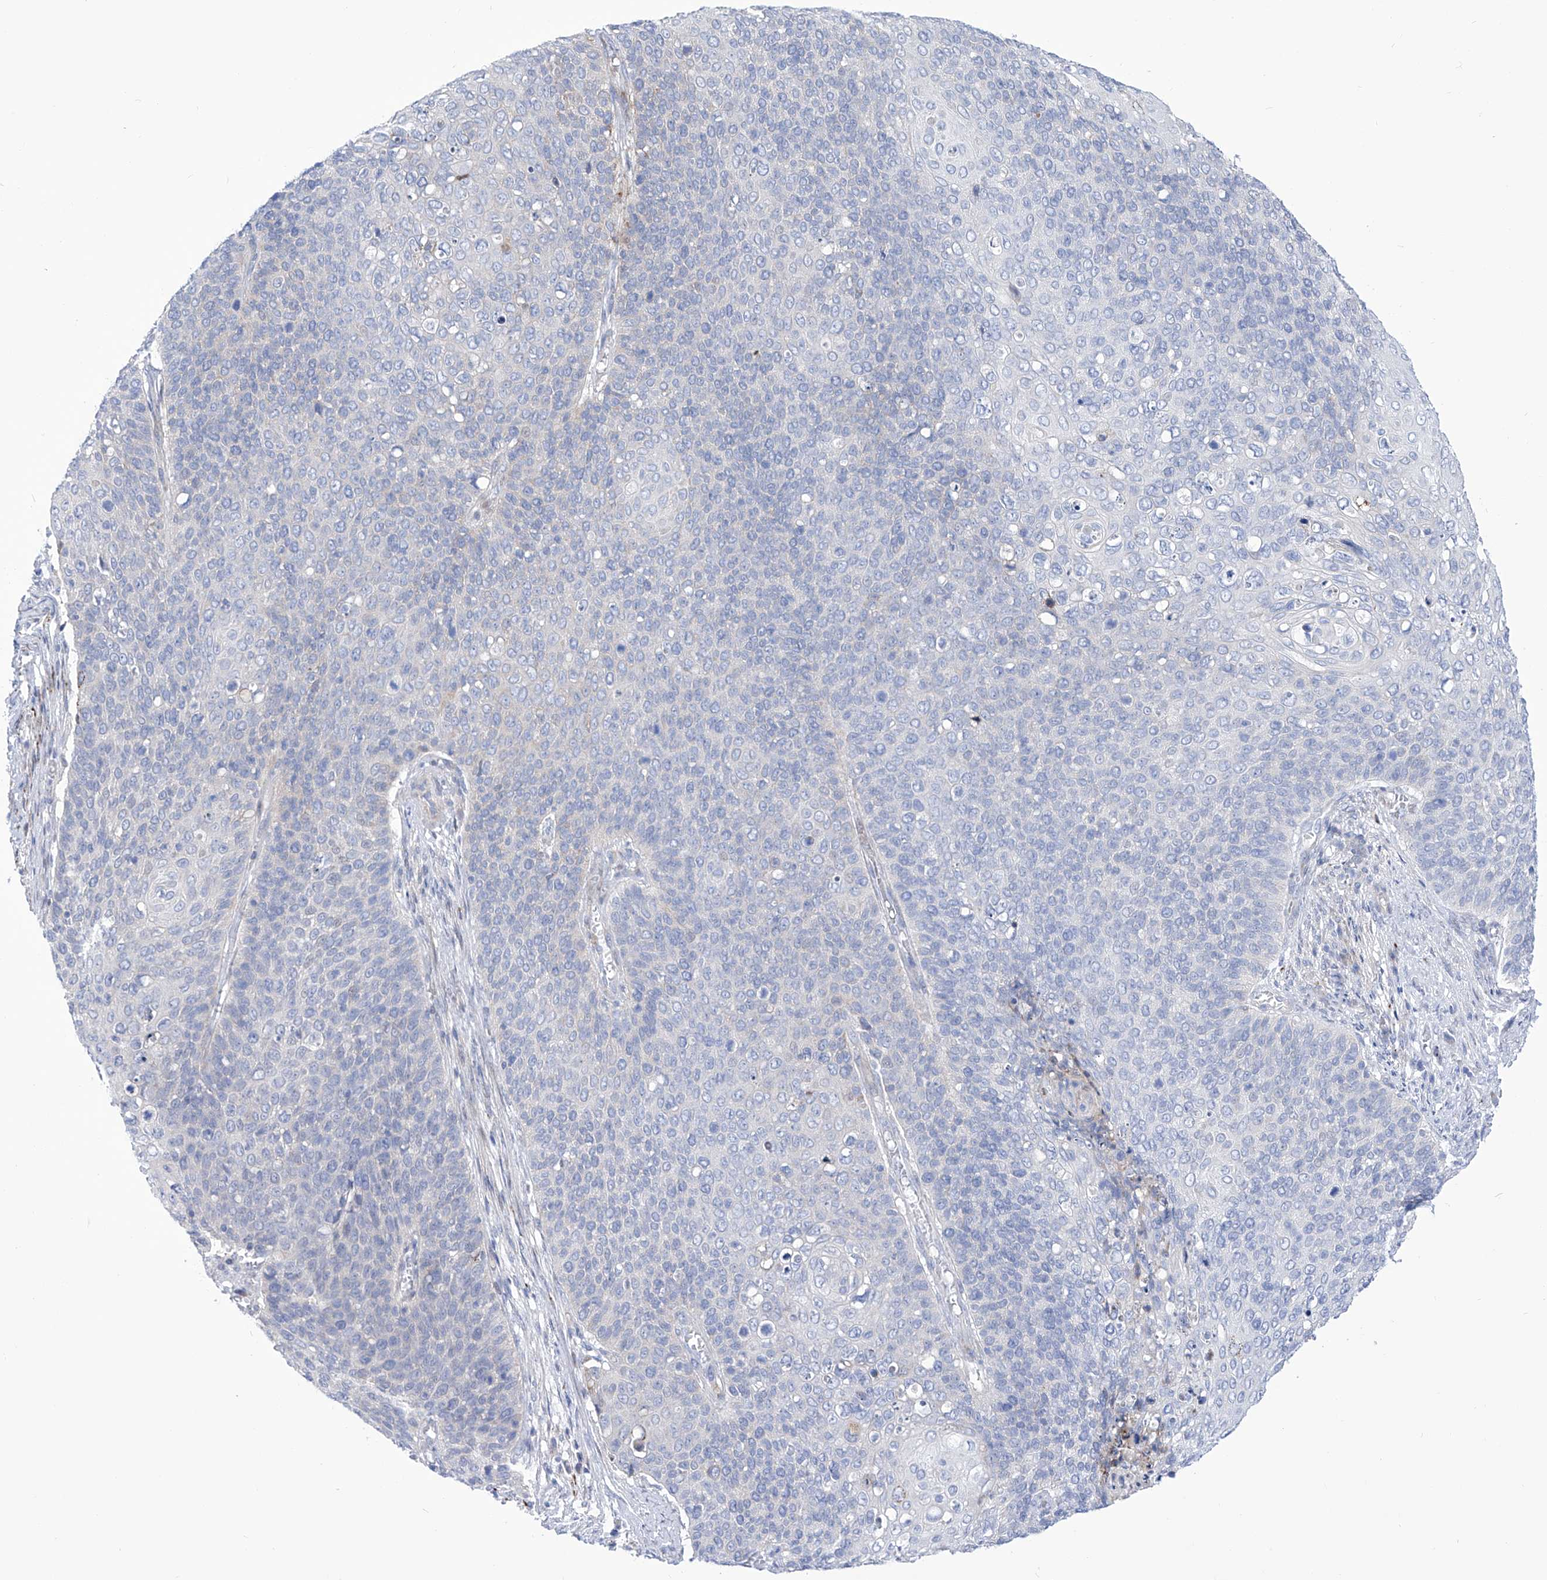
{"staining": {"intensity": "negative", "quantity": "none", "location": "none"}, "tissue": "cervical cancer", "cell_type": "Tumor cells", "image_type": "cancer", "snomed": [{"axis": "morphology", "description": "Squamous cell carcinoma, NOS"}, {"axis": "topography", "description": "Cervix"}], "caption": "Protein analysis of cervical cancer (squamous cell carcinoma) shows no significant expression in tumor cells.", "gene": "C1orf87", "patient": {"sex": "female", "age": 39}}